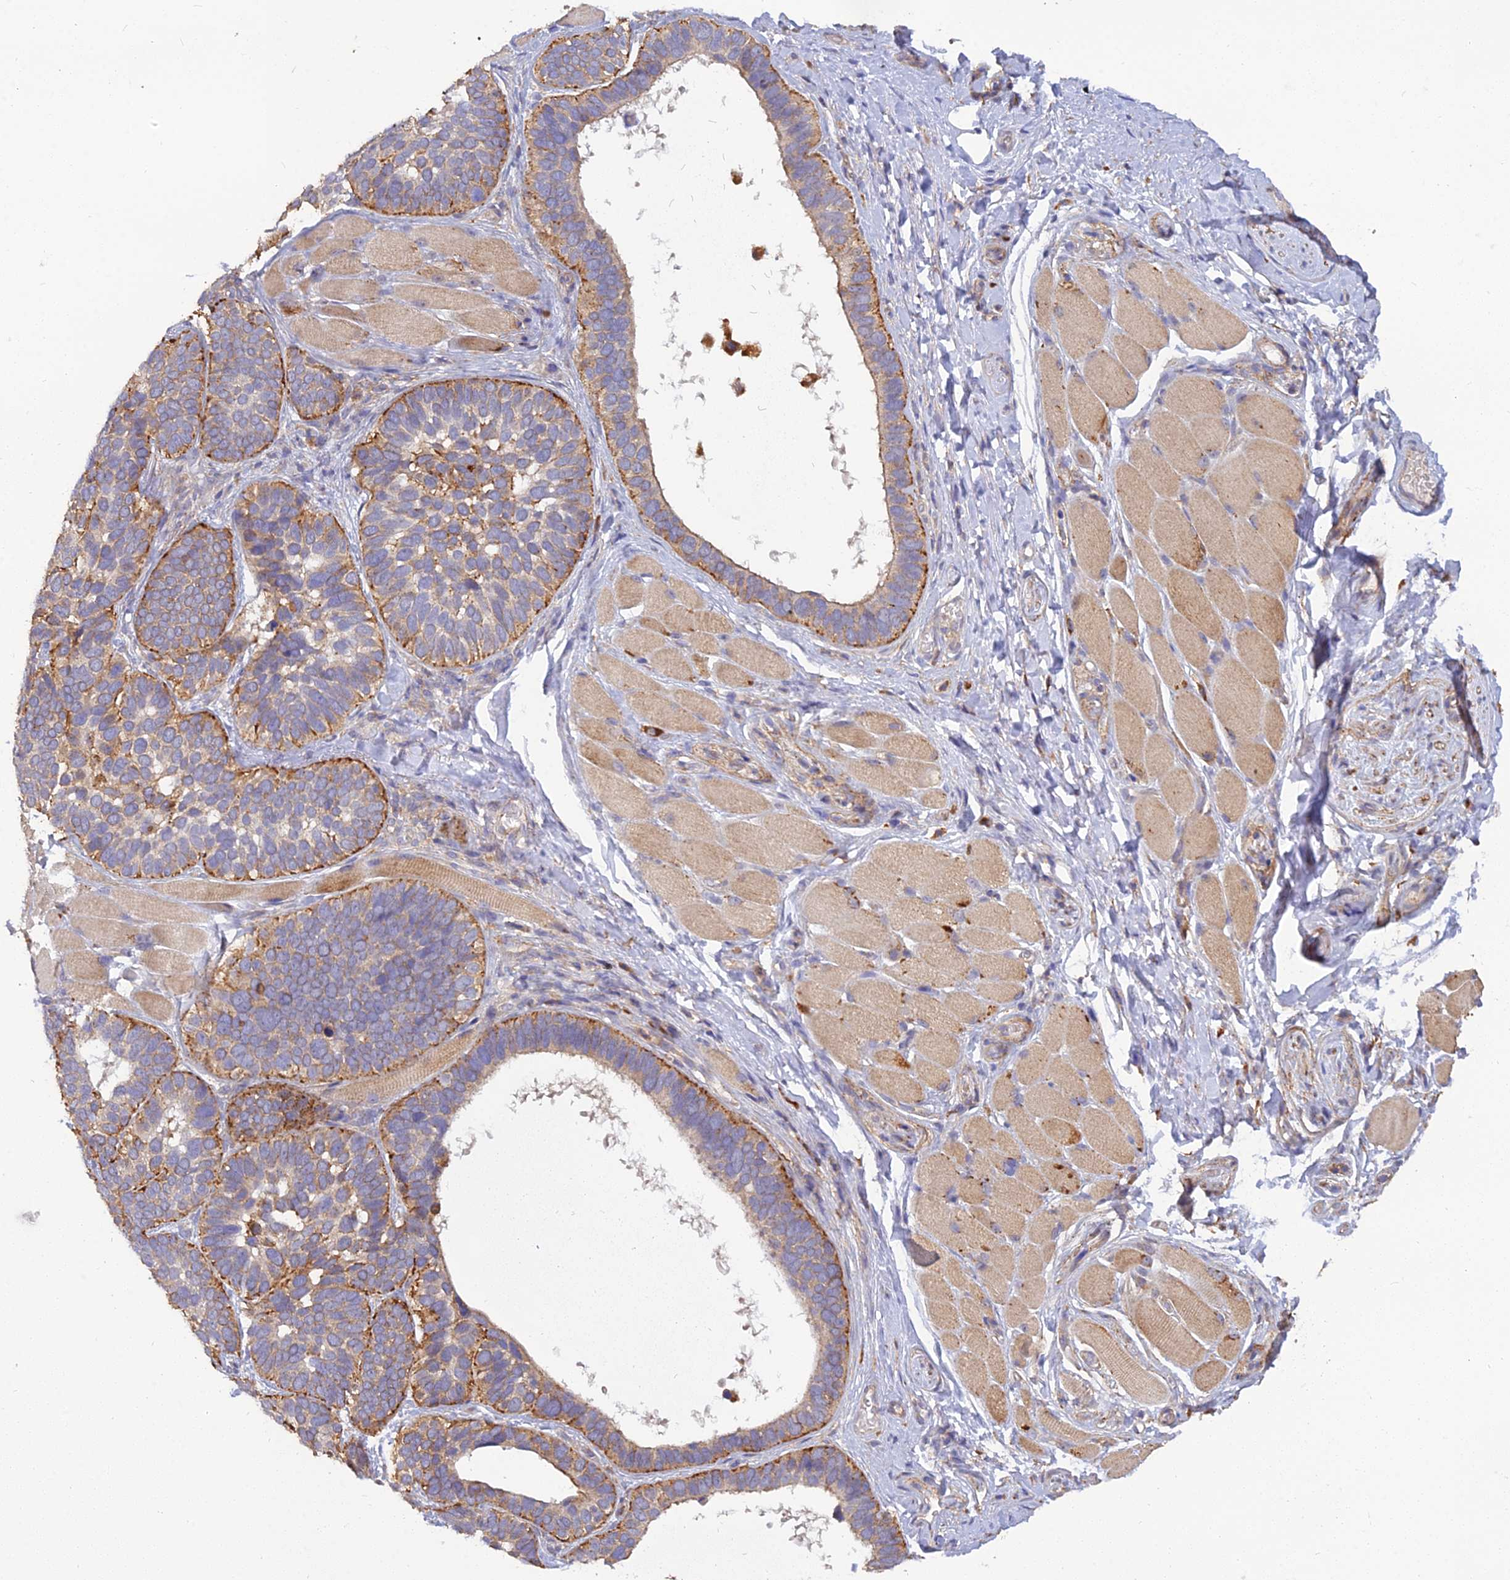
{"staining": {"intensity": "moderate", "quantity": "25%-75%", "location": "cytoplasmic/membranous"}, "tissue": "skin cancer", "cell_type": "Tumor cells", "image_type": "cancer", "snomed": [{"axis": "morphology", "description": "Basal cell carcinoma"}, {"axis": "topography", "description": "Skin"}], "caption": "Protein expression analysis of human skin basal cell carcinoma reveals moderate cytoplasmic/membranous expression in about 25%-75% of tumor cells. (DAB (3,3'-diaminobenzidine) IHC, brown staining for protein, blue staining for nuclei).", "gene": "ARL8B", "patient": {"sex": "male", "age": 62}}